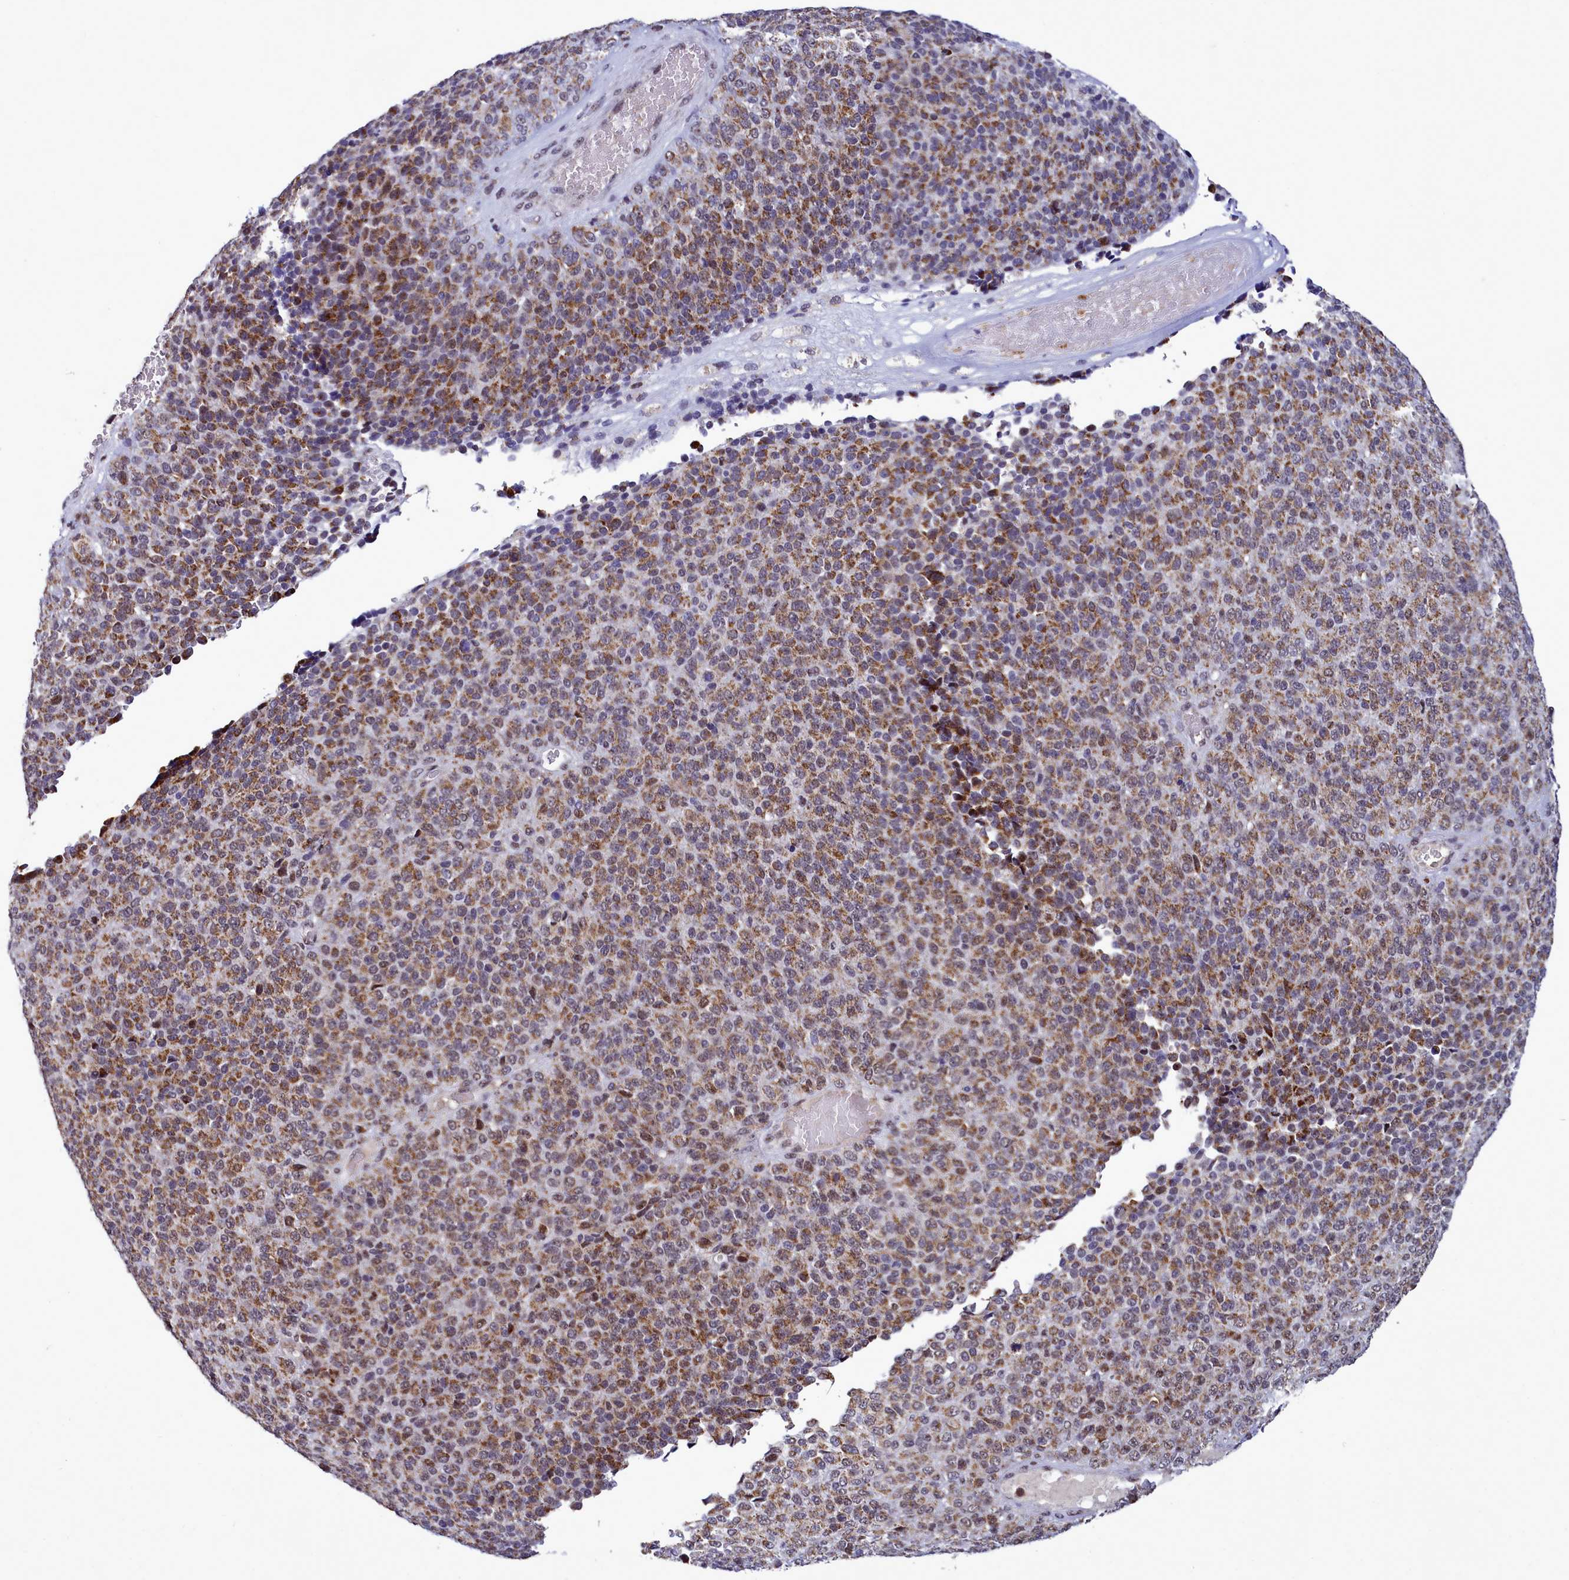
{"staining": {"intensity": "moderate", "quantity": ">75%", "location": "cytoplasmic/membranous,nuclear"}, "tissue": "melanoma", "cell_type": "Tumor cells", "image_type": "cancer", "snomed": [{"axis": "morphology", "description": "Malignant melanoma, Metastatic site"}, {"axis": "topography", "description": "Brain"}], "caption": "Malignant melanoma (metastatic site) stained with a protein marker demonstrates moderate staining in tumor cells.", "gene": "POM121L2", "patient": {"sex": "female", "age": 56}}